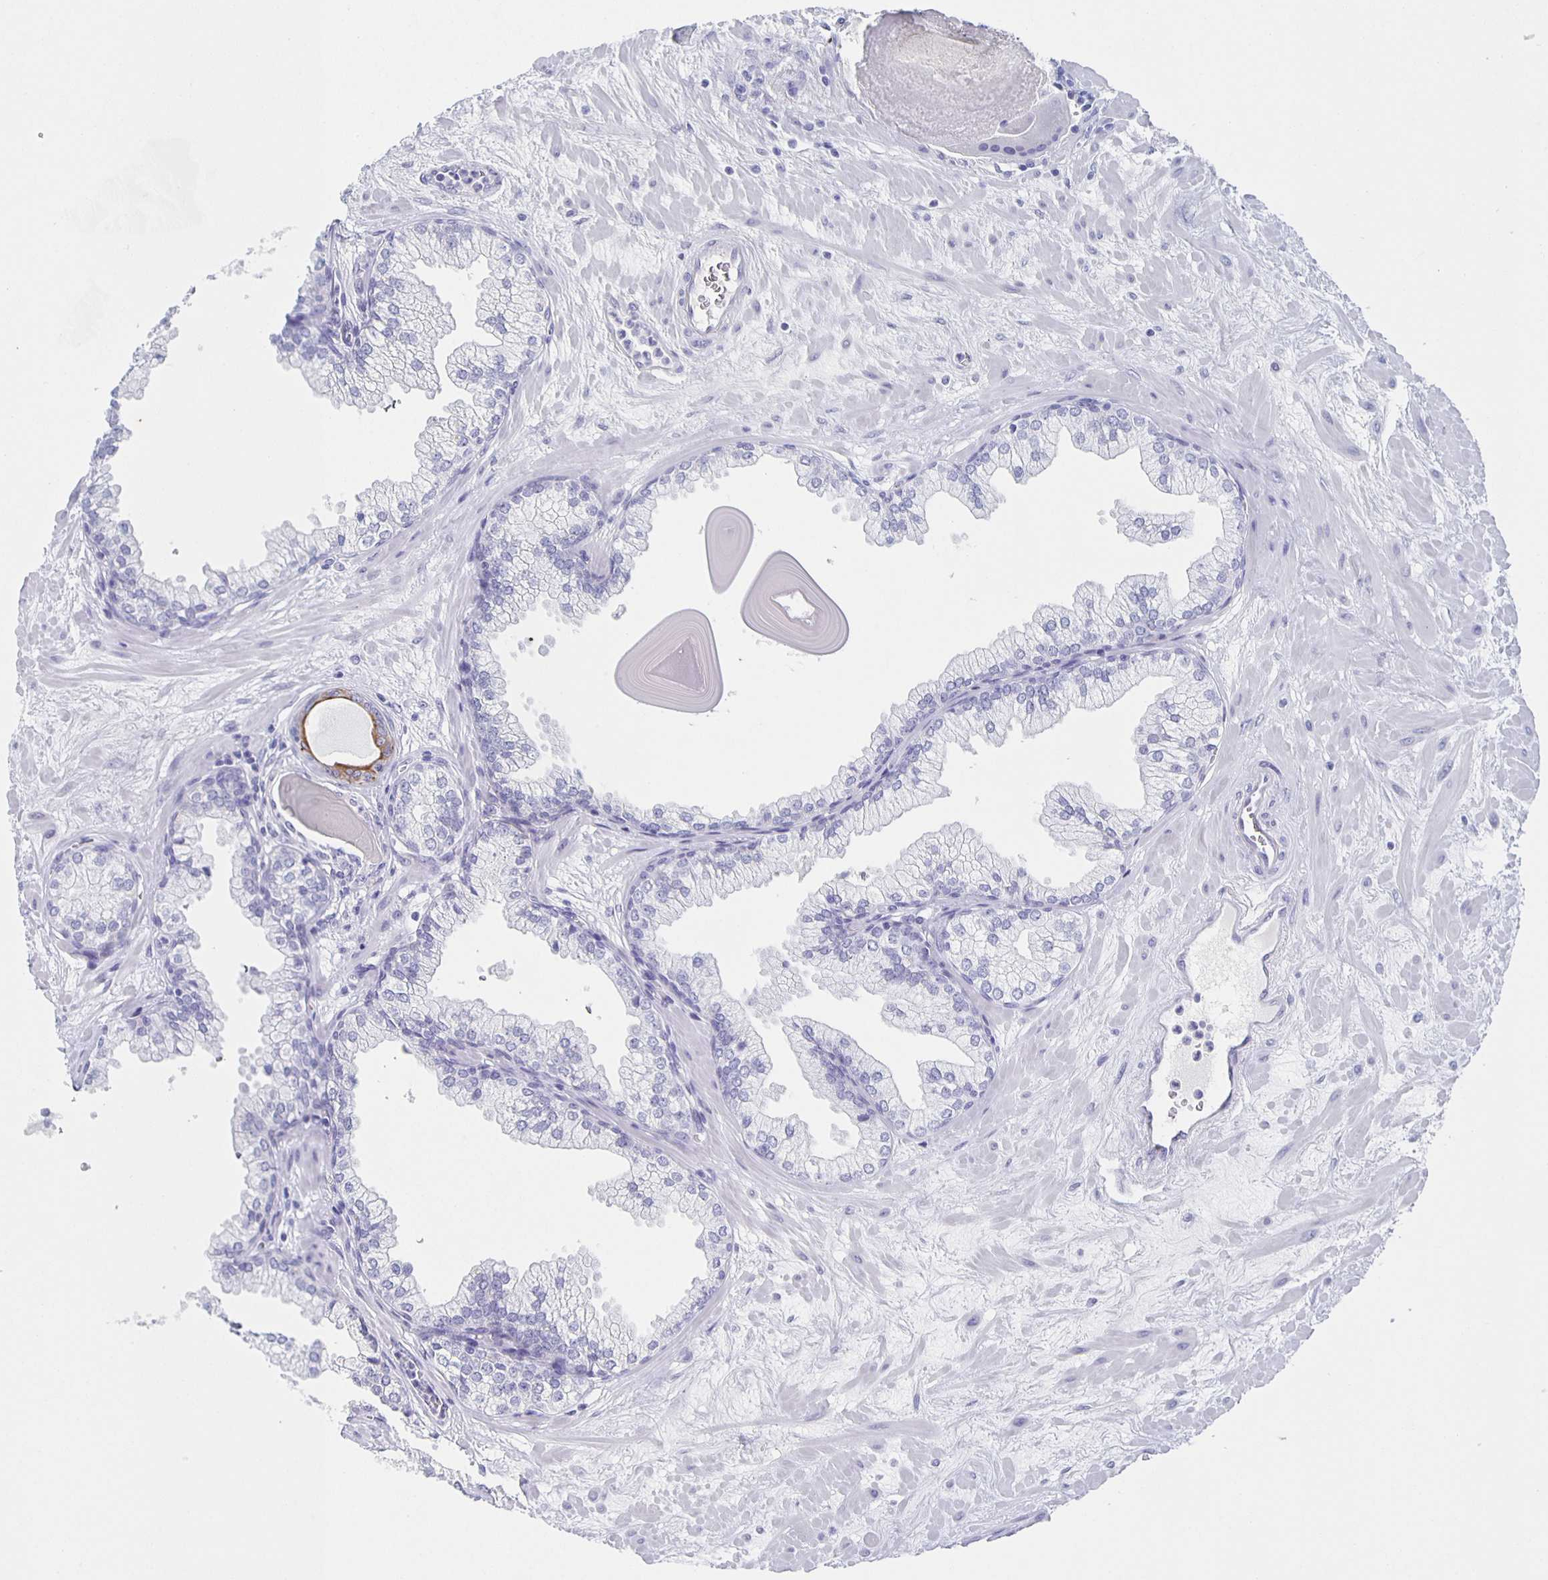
{"staining": {"intensity": "moderate", "quantity": "<25%", "location": "cytoplasmic/membranous"}, "tissue": "prostate", "cell_type": "Glandular cells", "image_type": "normal", "snomed": [{"axis": "morphology", "description": "Normal tissue, NOS"}, {"axis": "topography", "description": "Prostate"}, {"axis": "topography", "description": "Peripheral nerve tissue"}], "caption": "Protein expression analysis of unremarkable prostate displays moderate cytoplasmic/membranous positivity in approximately <25% of glandular cells.", "gene": "CCDC17", "patient": {"sex": "male", "age": 61}}